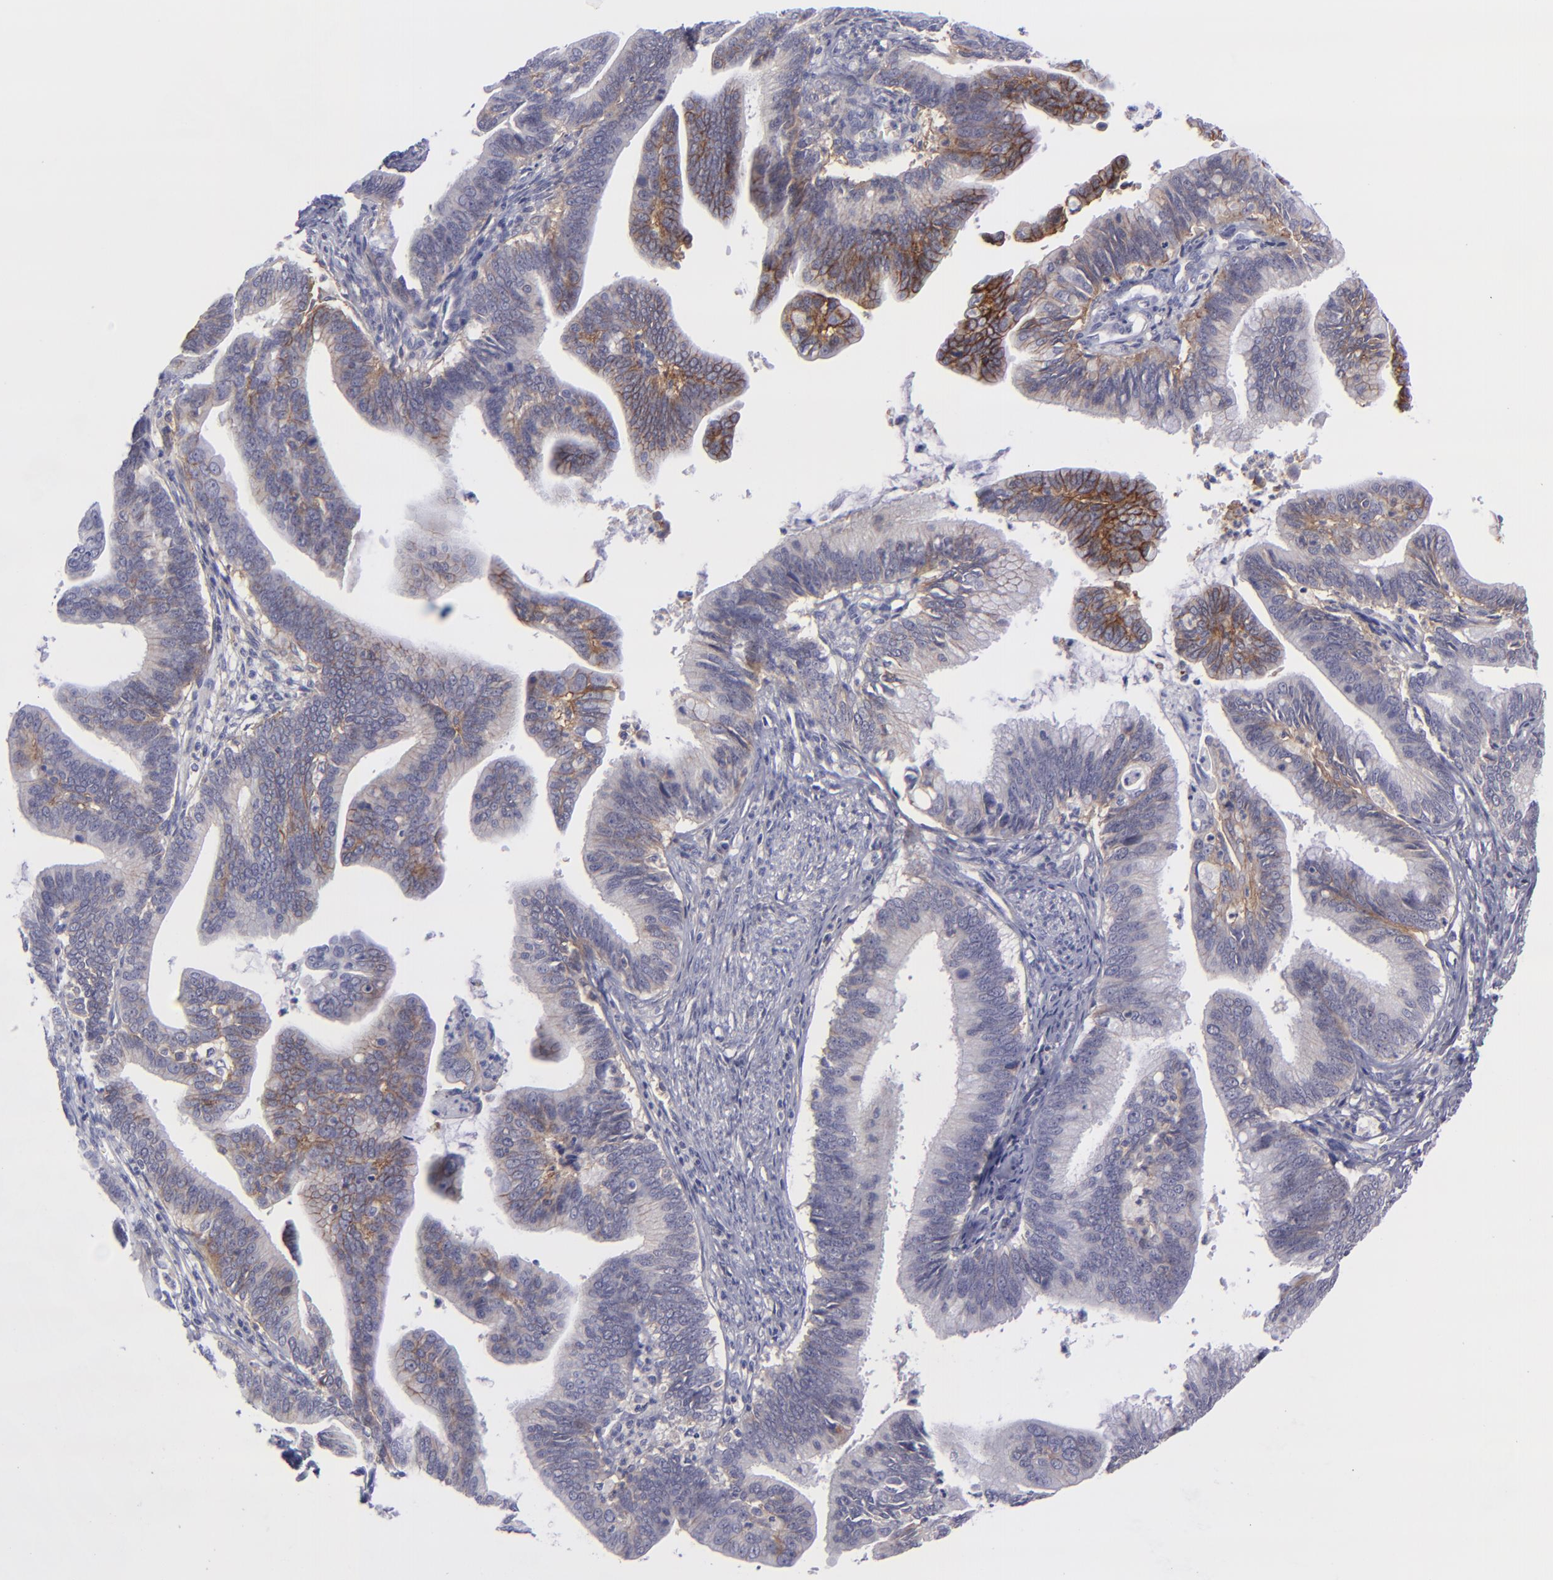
{"staining": {"intensity": "strong", "quantity": "<25%", "location": "cytoplasmic/membranous"}, "tissue": "cervical cancer", "cell_type": "Tumor cells", "image_type": "cancer", "snomed": [{"axis": "morphology", "description": "Adenocarcinoma, NOS"}, {"axis": "topography", "description": "Cervix"}], "caption": "IHC of human adenocarcinoma (cervical) reveals medium levels of strong cytoplasmic/membranous staining in approximately <25% of tumor cells.", "gene": "BSG", "patient": {"sex": "female", "age": 47}}